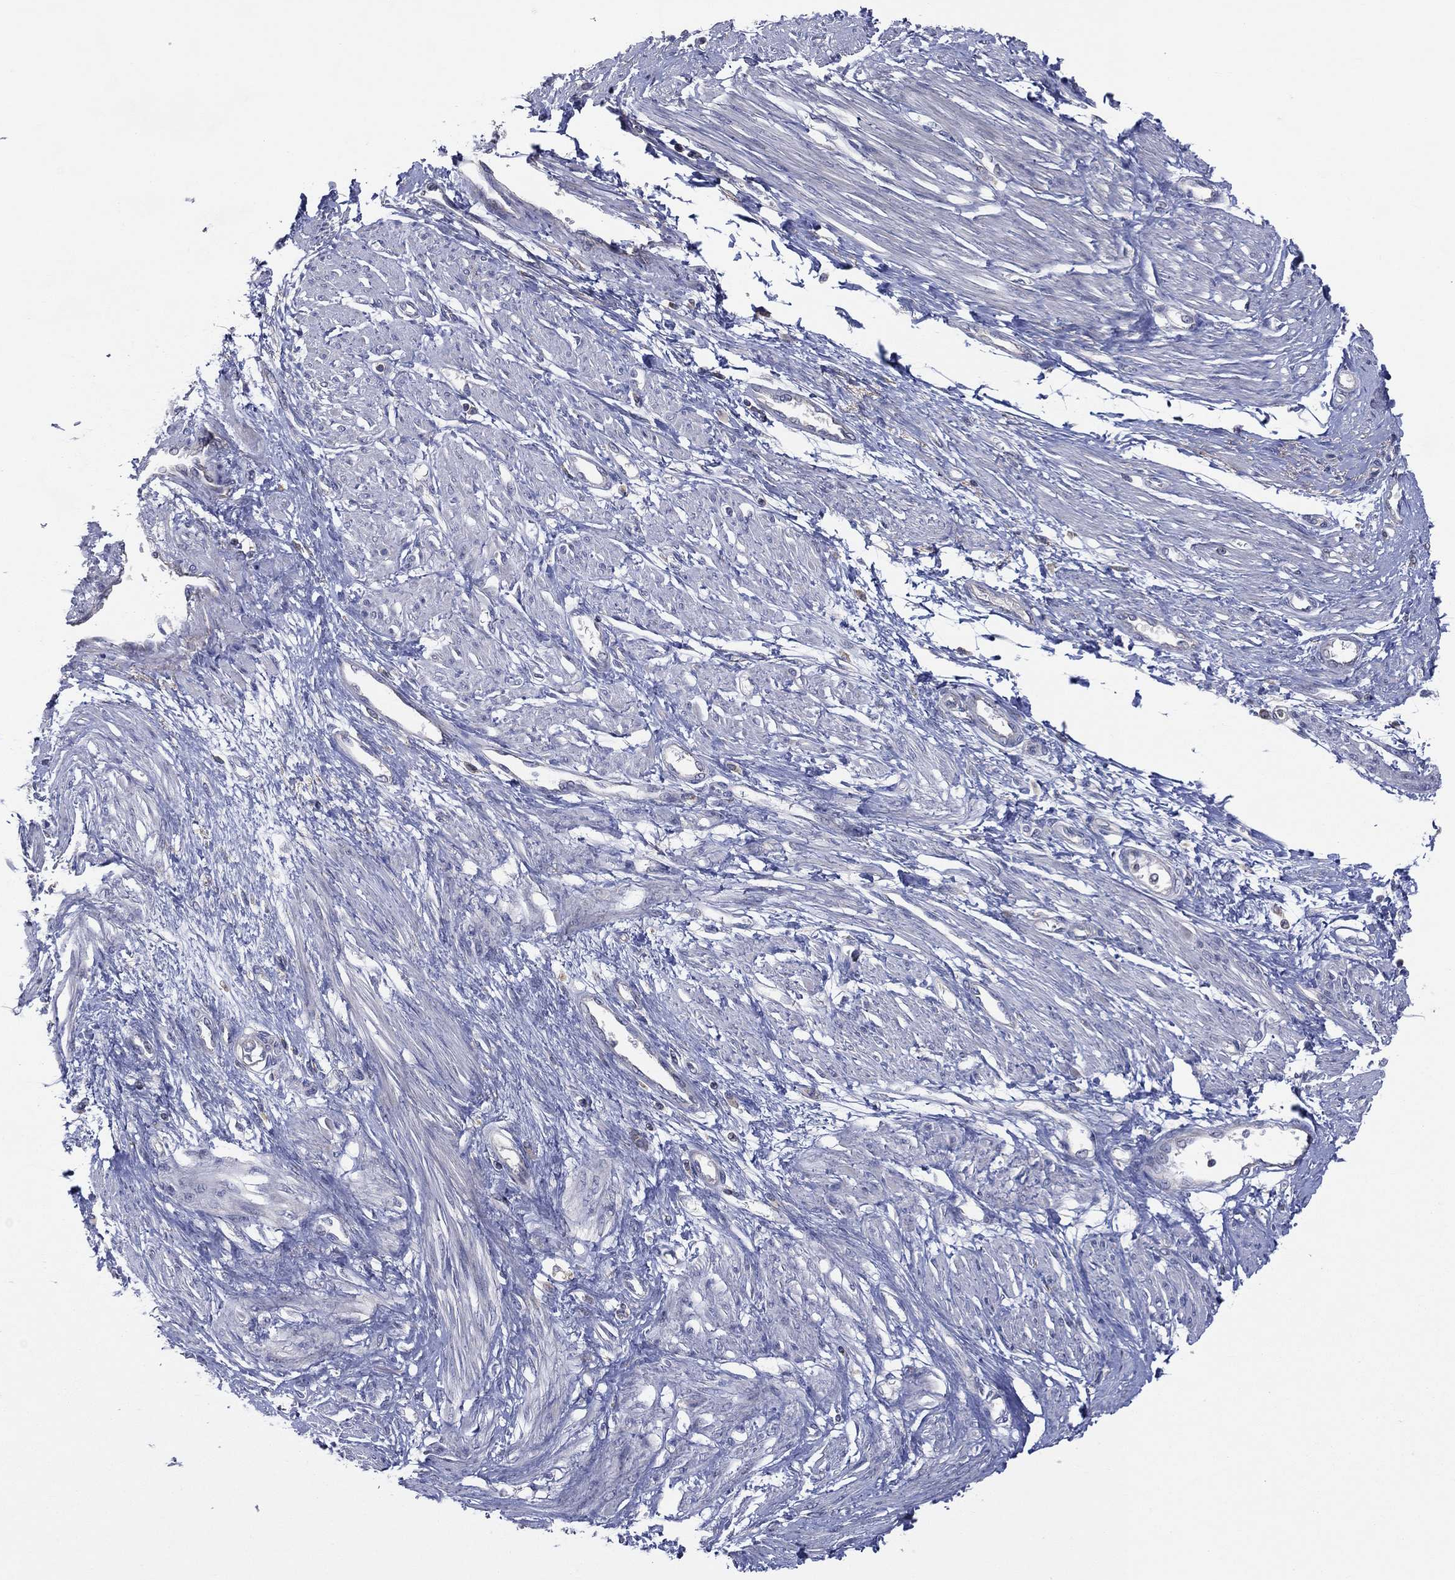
{"staining": {"intensity": "negative", "quantity": "none", "location": "none"}, "tissue": "smooth muscle", "cell_type": "Smooth muscle cells", "image_type": "normal", "snomed": [{"axis": "morphology", "description": "Normal tissue, NOS"}, {"axis": "topography", "description": "Smooth muscle"}, {"axis": "topography", "description": "Uterus"}], "caption": "Unremarkable smooth muscle was stained to show a protein in brown. There is no significant staining in smooth muscle cells. (DAB immunohistochemistry visualized using brightfield microscopy, high magnification).", "gene": "STARD3", "patient": {"sex": "female", "age": 39}}